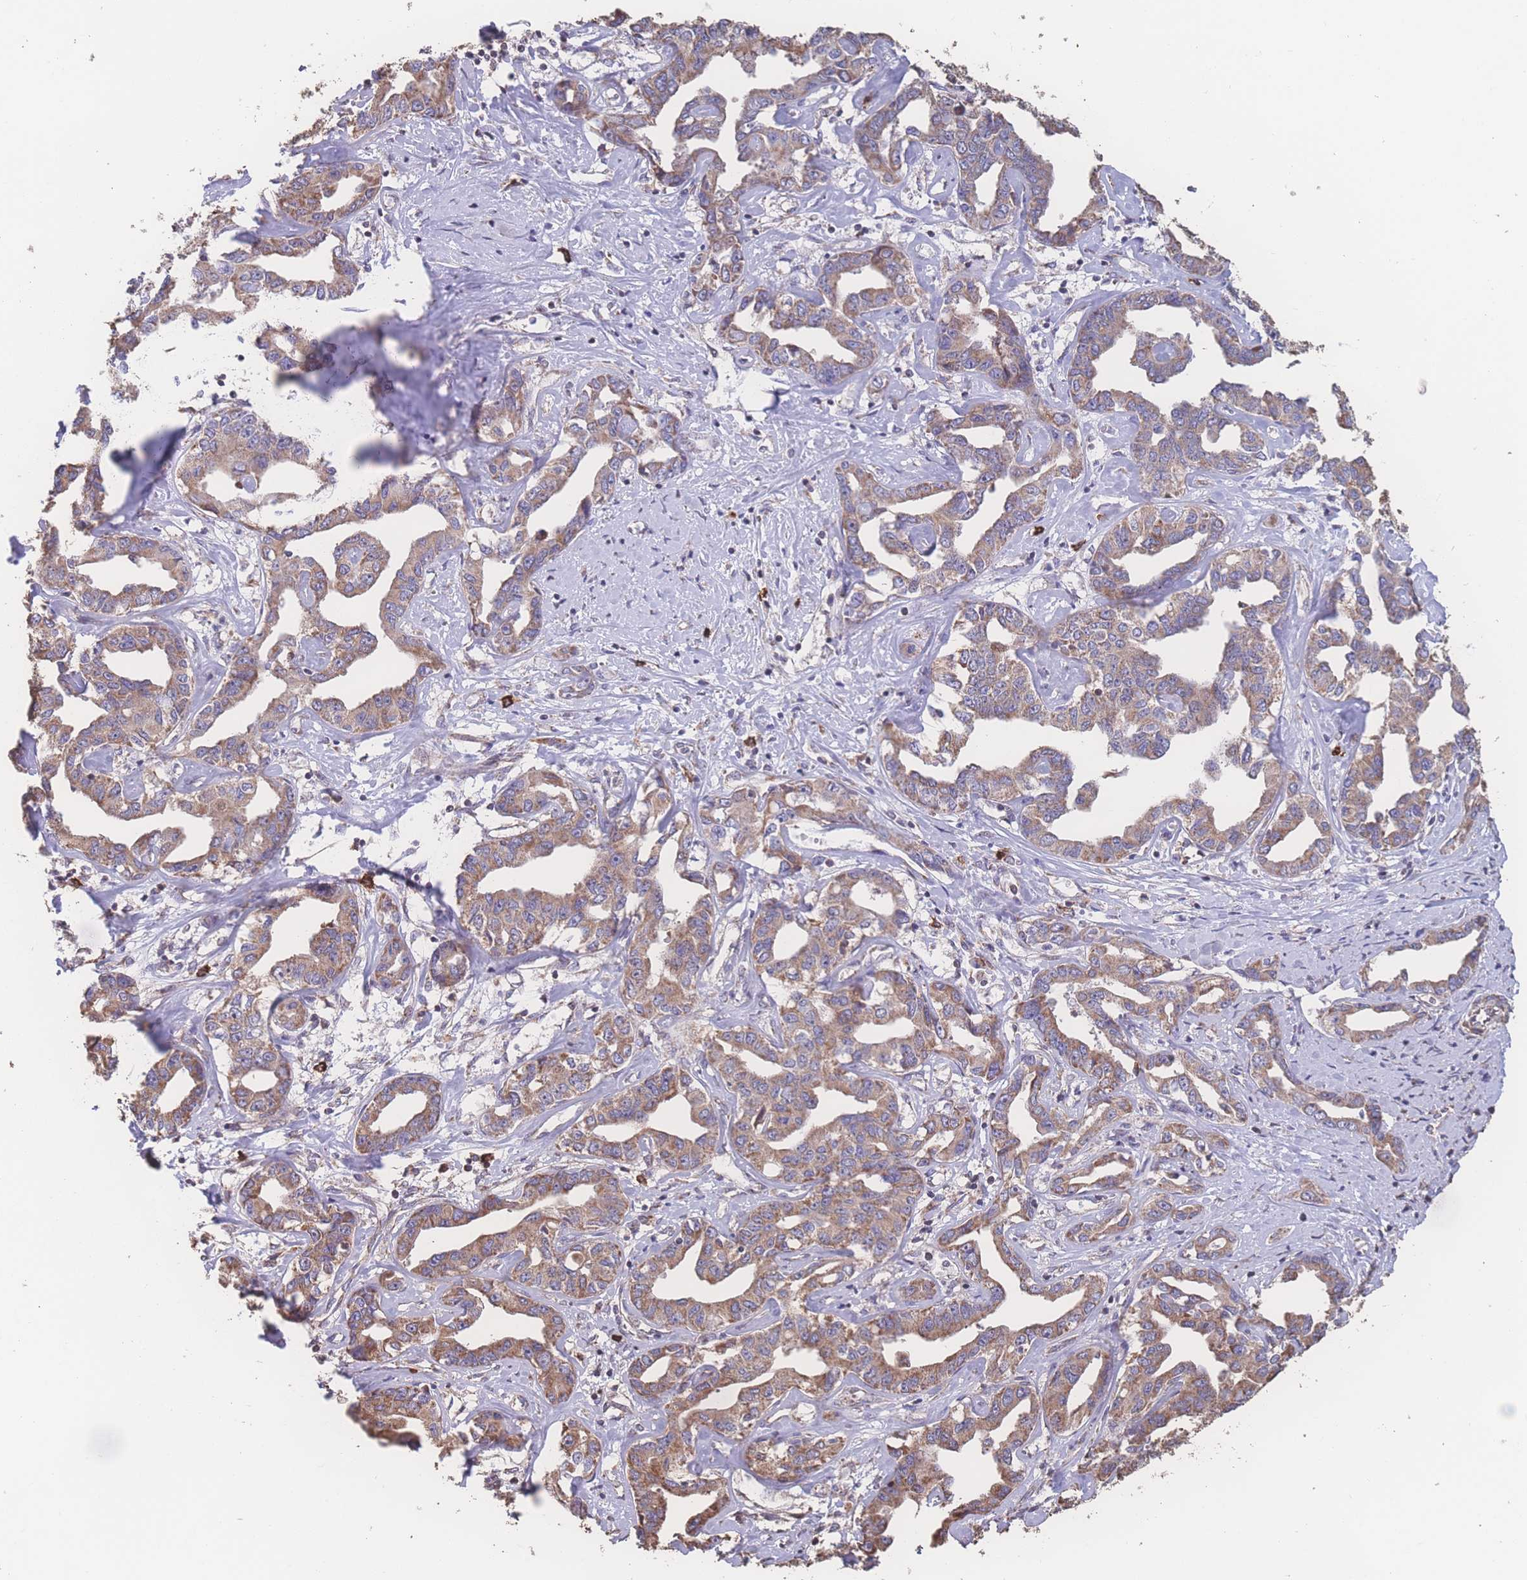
{"staining": {"intensity": "moderate", "quantity": ">75%", "location": "cytoplasmic/membranous"}, "tissue": "liver cancer", "cell_type": "Tumor cells", "image_type": "cancer", "snomed": [{"axis": "morphology", "description": "Cholangiocarcinoma"}, {"axis": "topography", "description": "Liver"}], "caption": "Brown immunohistochemical staining in cholangiocarcinoma (liver) displays moderate cytoplasmic/membranous positivity in about >75% of tumor cells.", "gene": "SGSM3", "patient": {"sex": "male", "age": 59}}